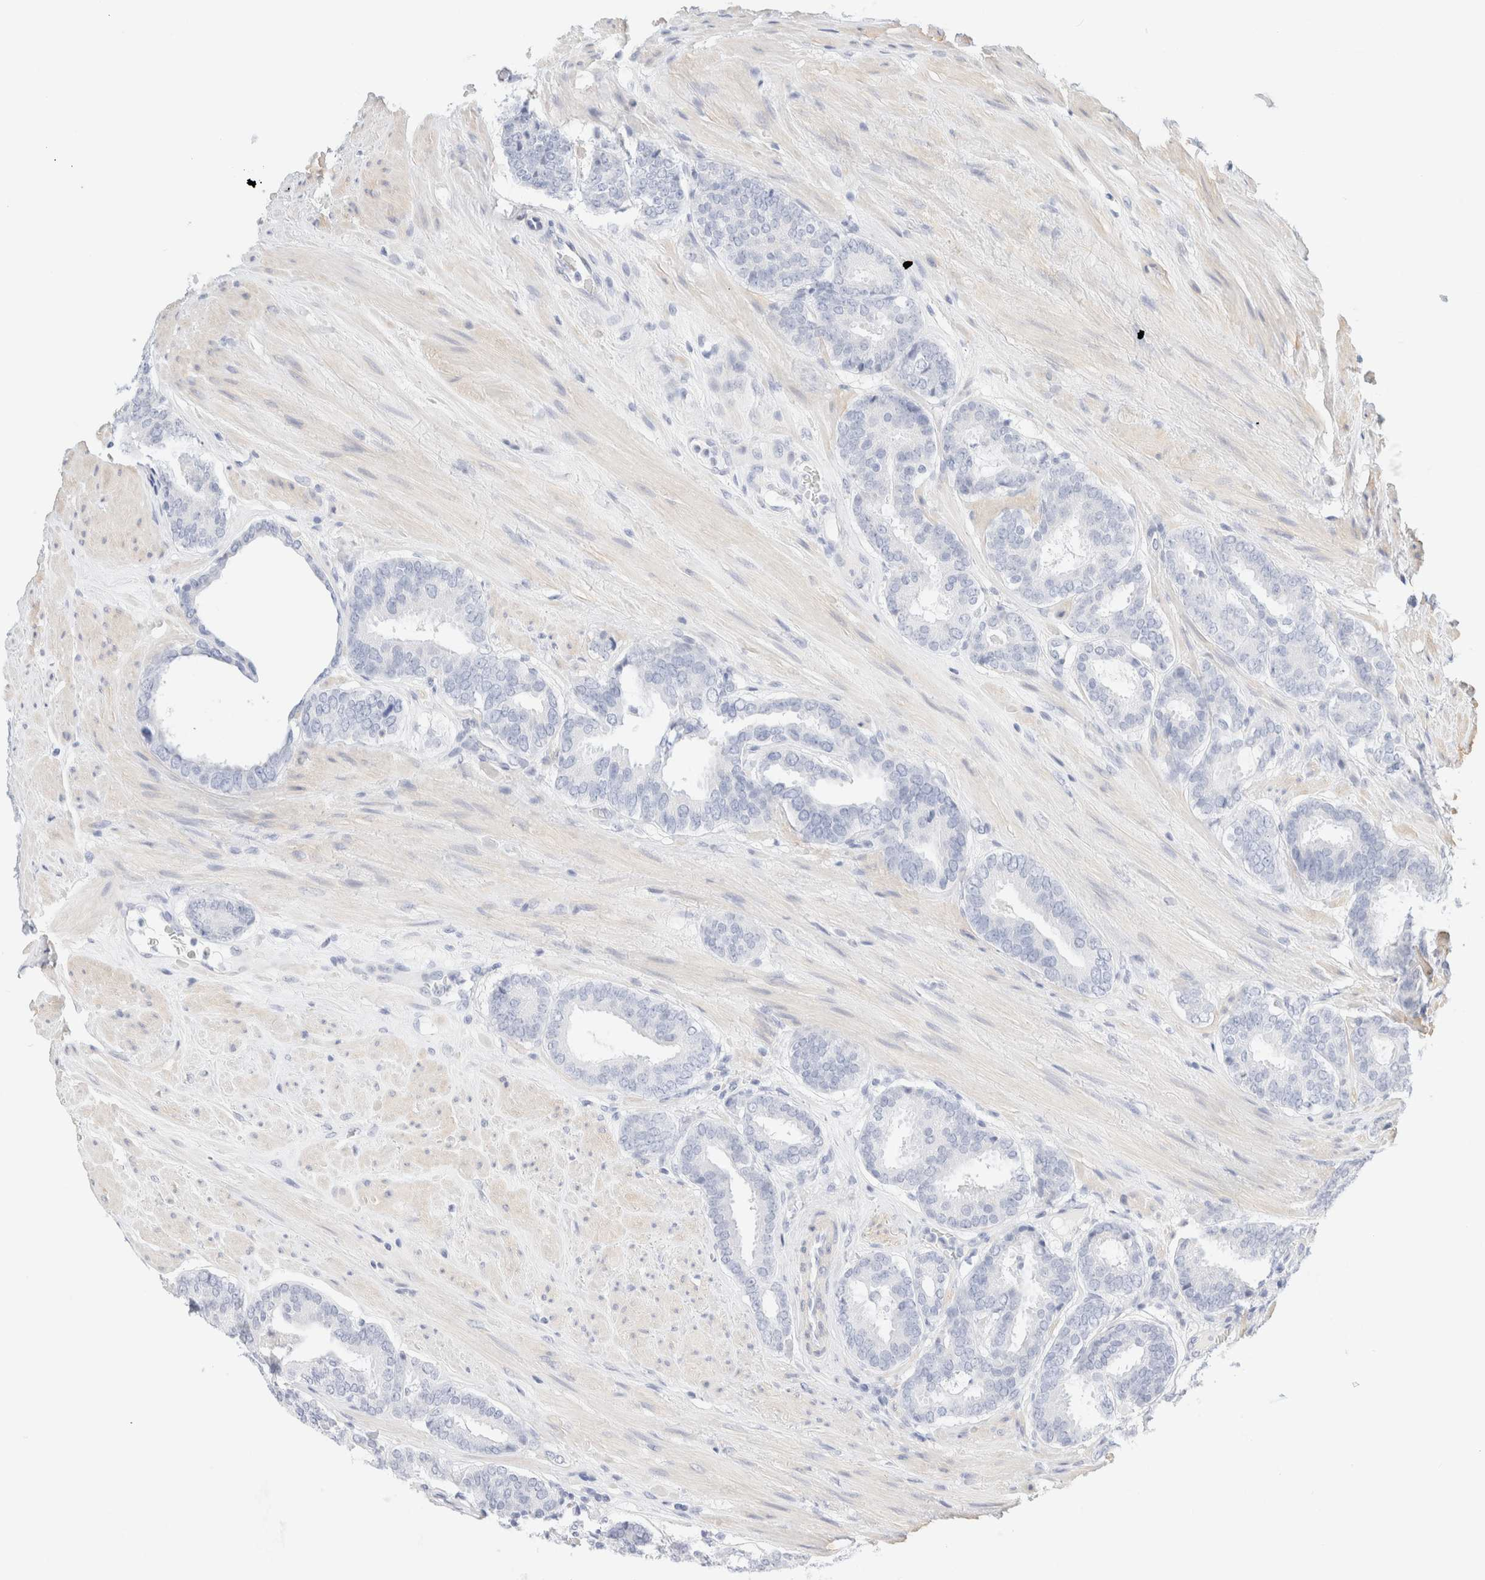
{"staining": {"intensity": "negative", "quantity": "none", "location": "none"}, "tissue": "prostate cancer", "cell_type": "Tumor cells", "image_type": "cancer", "snomed": [{"axis": "morphology", "description": "Adenocarcinoma, Low grade"}, {"axis": "topography", "description": "Prostate"}], "caption": "Immunohistochemical staining of prostate cancer exhibits no significant staining in tumor cells. Nuclei are stained in blue.", "gene": "DPYS", "patient": {"sex": "male", "age": 69}}